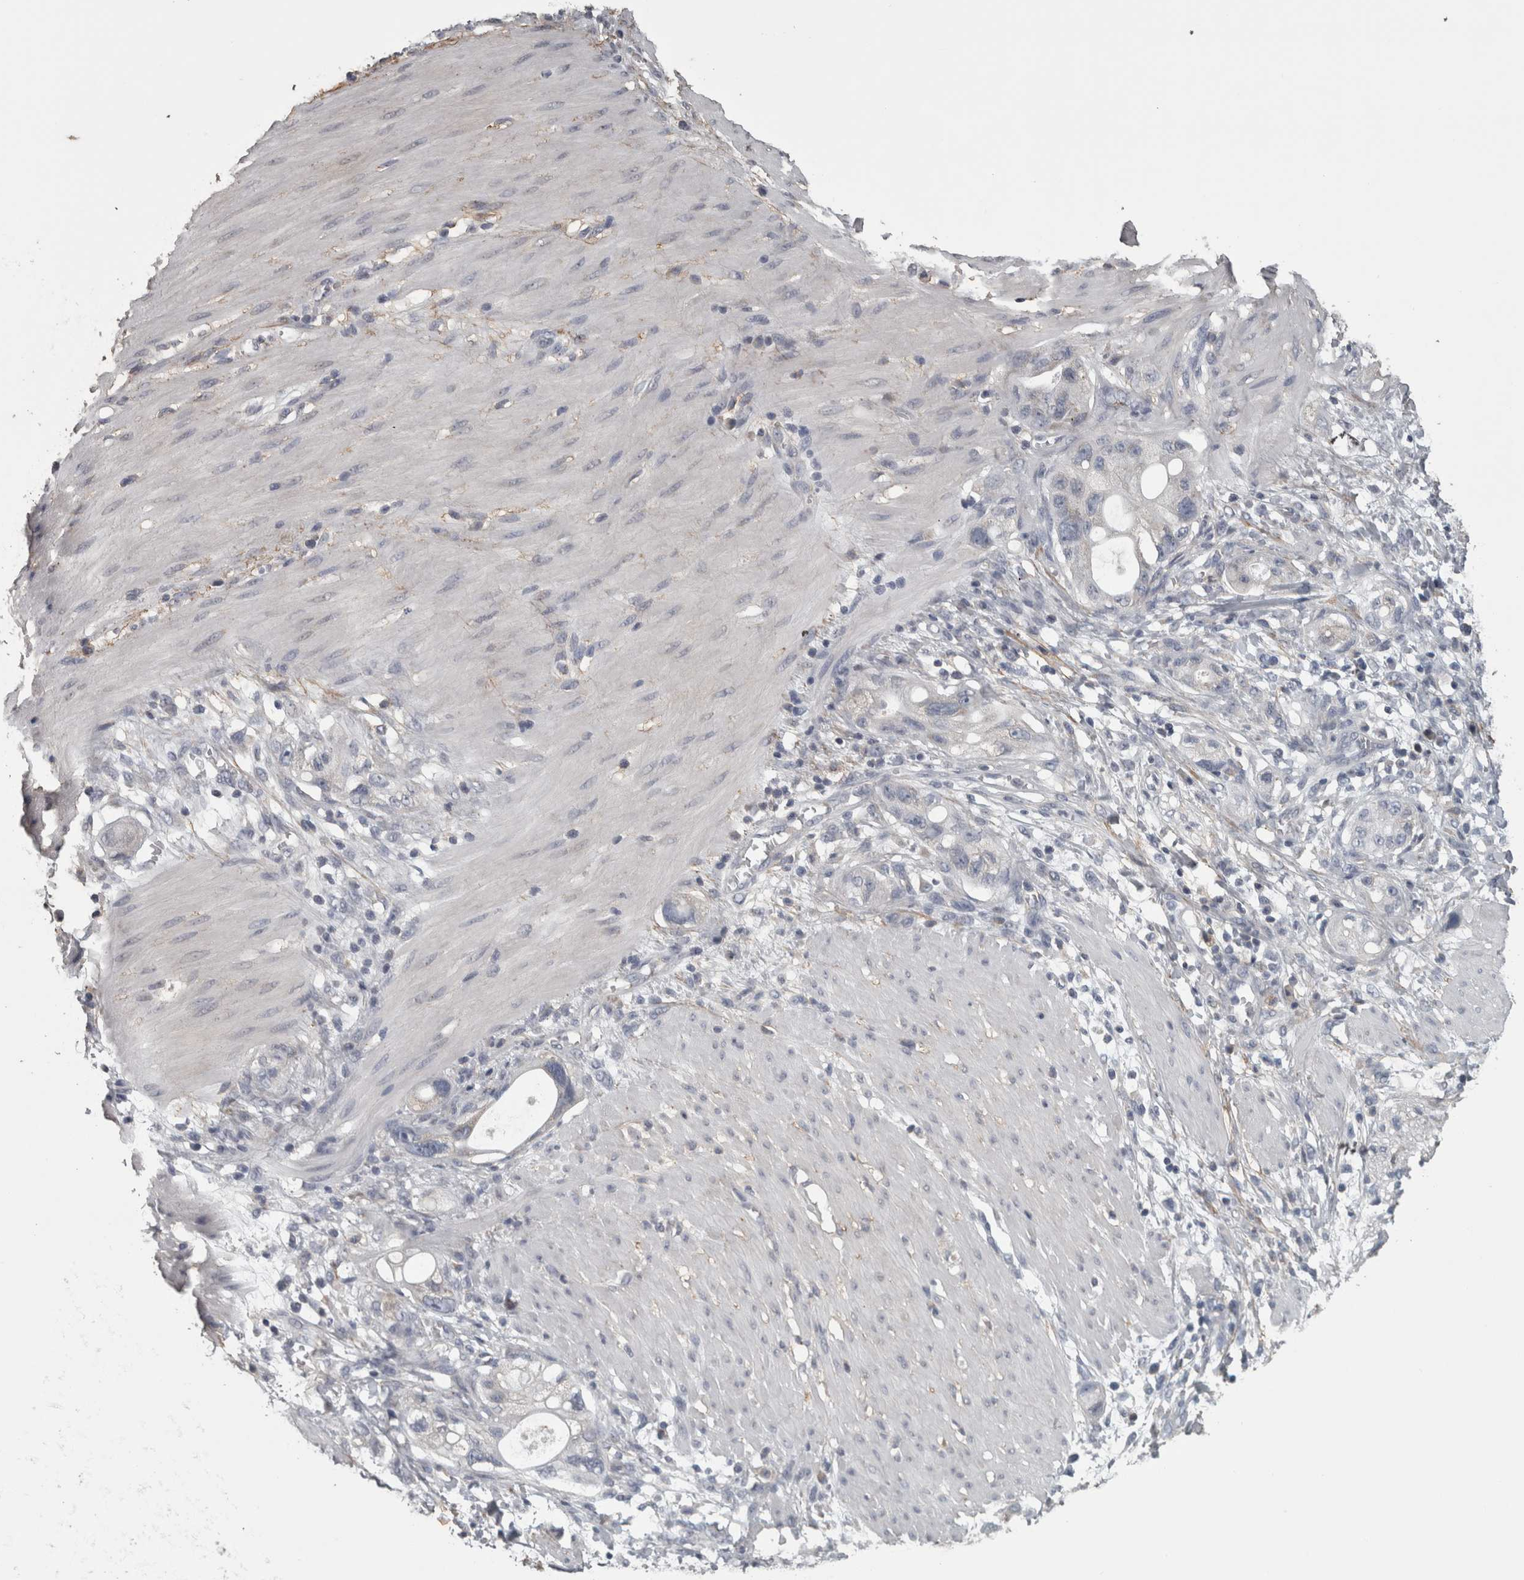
{"staining": {"intensity": "negative", "quantity": "none", "location": "none"}, "tissue": "stomach cancer", "cell_type": "Tumor cells", "image_type": "cancer", "snomed": [{"axis": "morphology", "description": "Adenocarcinoma, NOS"}, {"axis": "topography", "description": "Stomach"}, {"axis": "topography", "description": "Stomach, lower"}], "caption": "Stomach adenocarcinoma was stained to show a protein in brown. There is no significant staining in tumor cells.", "gene": "FRK", "patient": {"sex": "female", "age": 48}}